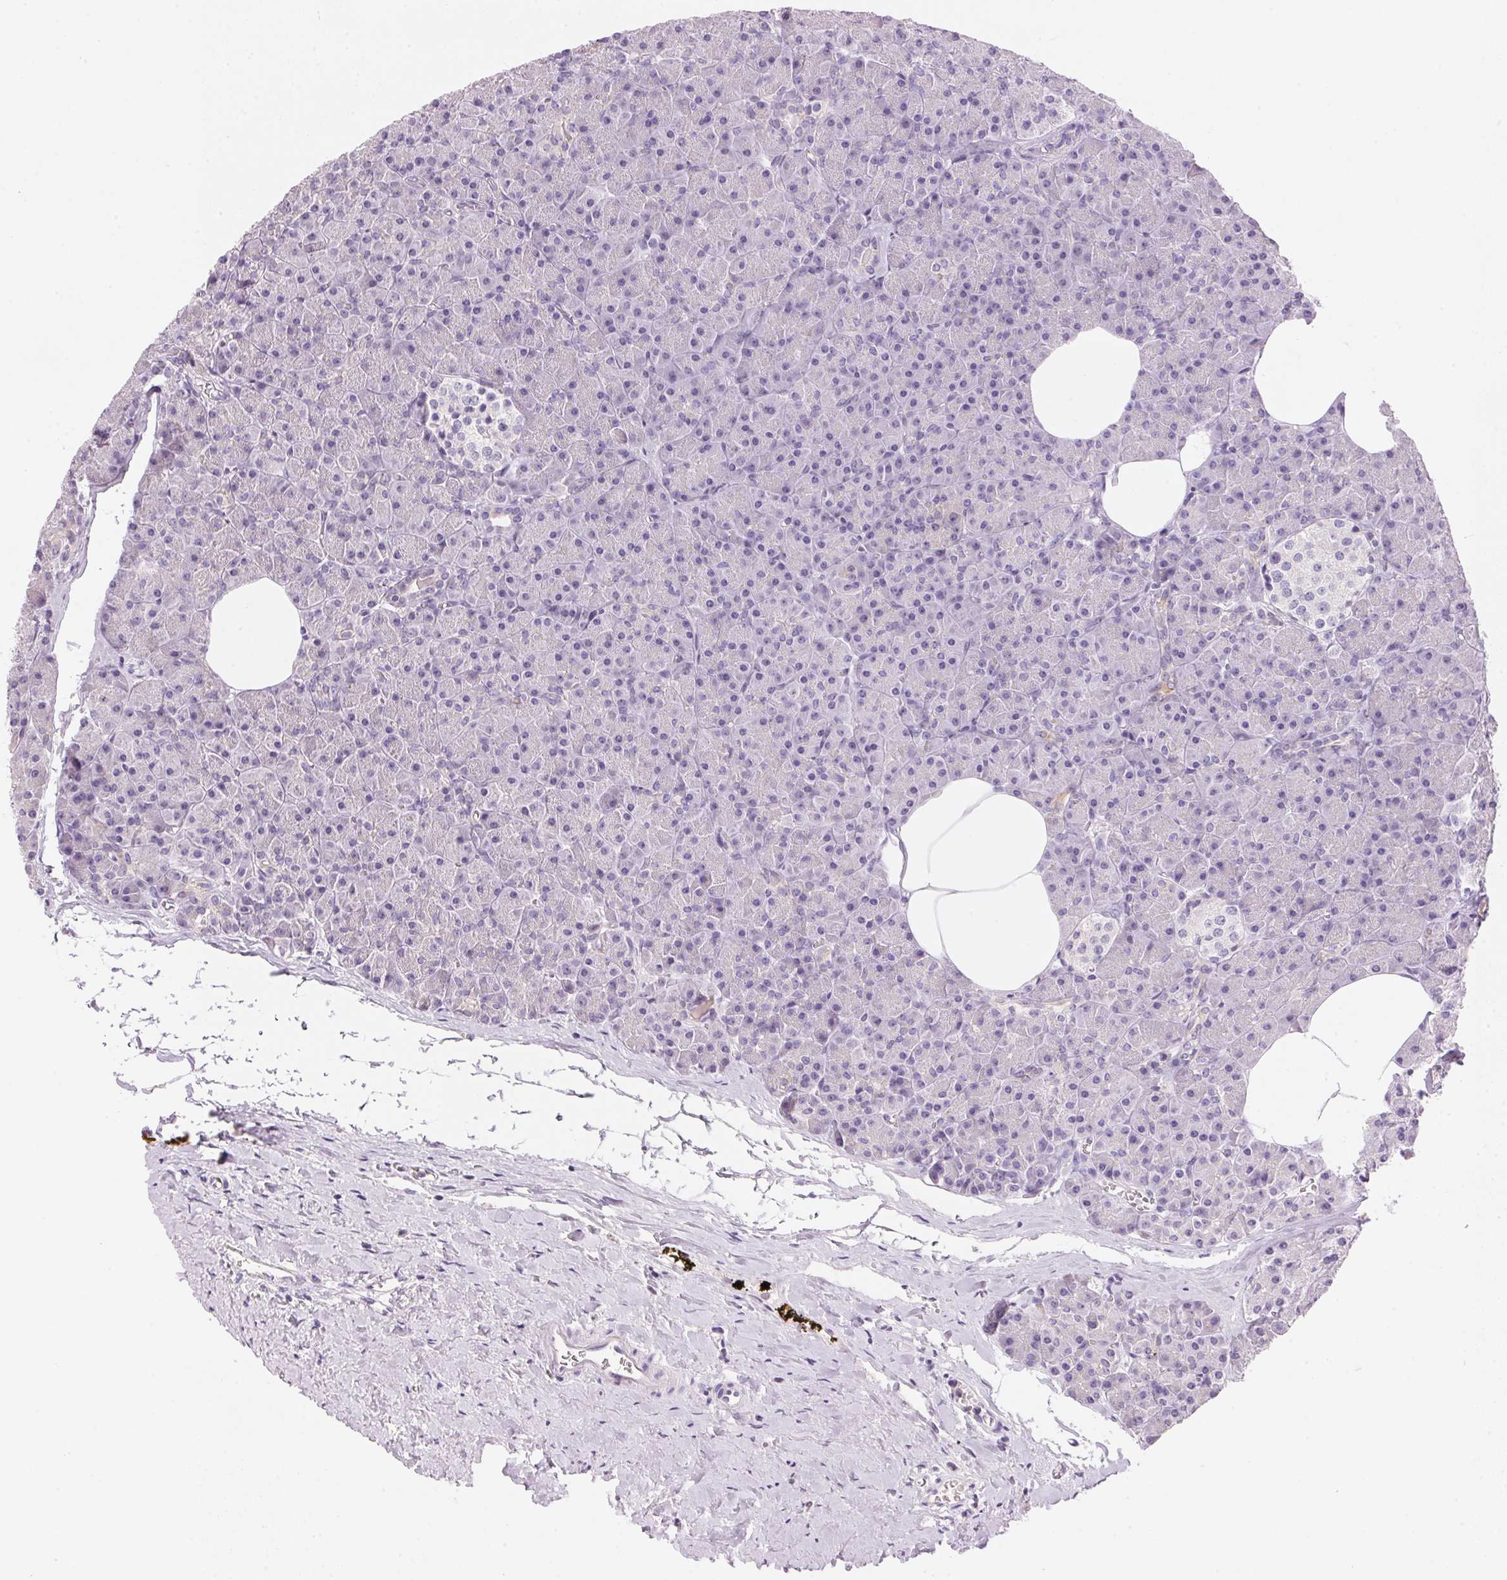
{"staining": {"intensity": "weak", "quantity": "<25%", "location": "cytoplasmic/membranous"}, "tissue": "pancreas", "cell_type": "Exocrine glandular cells", "image_type": "normal", "snomed": [{"axis": "morphology", "description": "Normal tissue, NOS"}, {"axis": "topography", "description": "Pancreas"}], "caption": "Immunohistochemical staining of benign human pancreas reveals no significant staining in exocrine glandular cells.", "gene": "HSD17B2", "patient": {"sex": "female", "age": 45}}